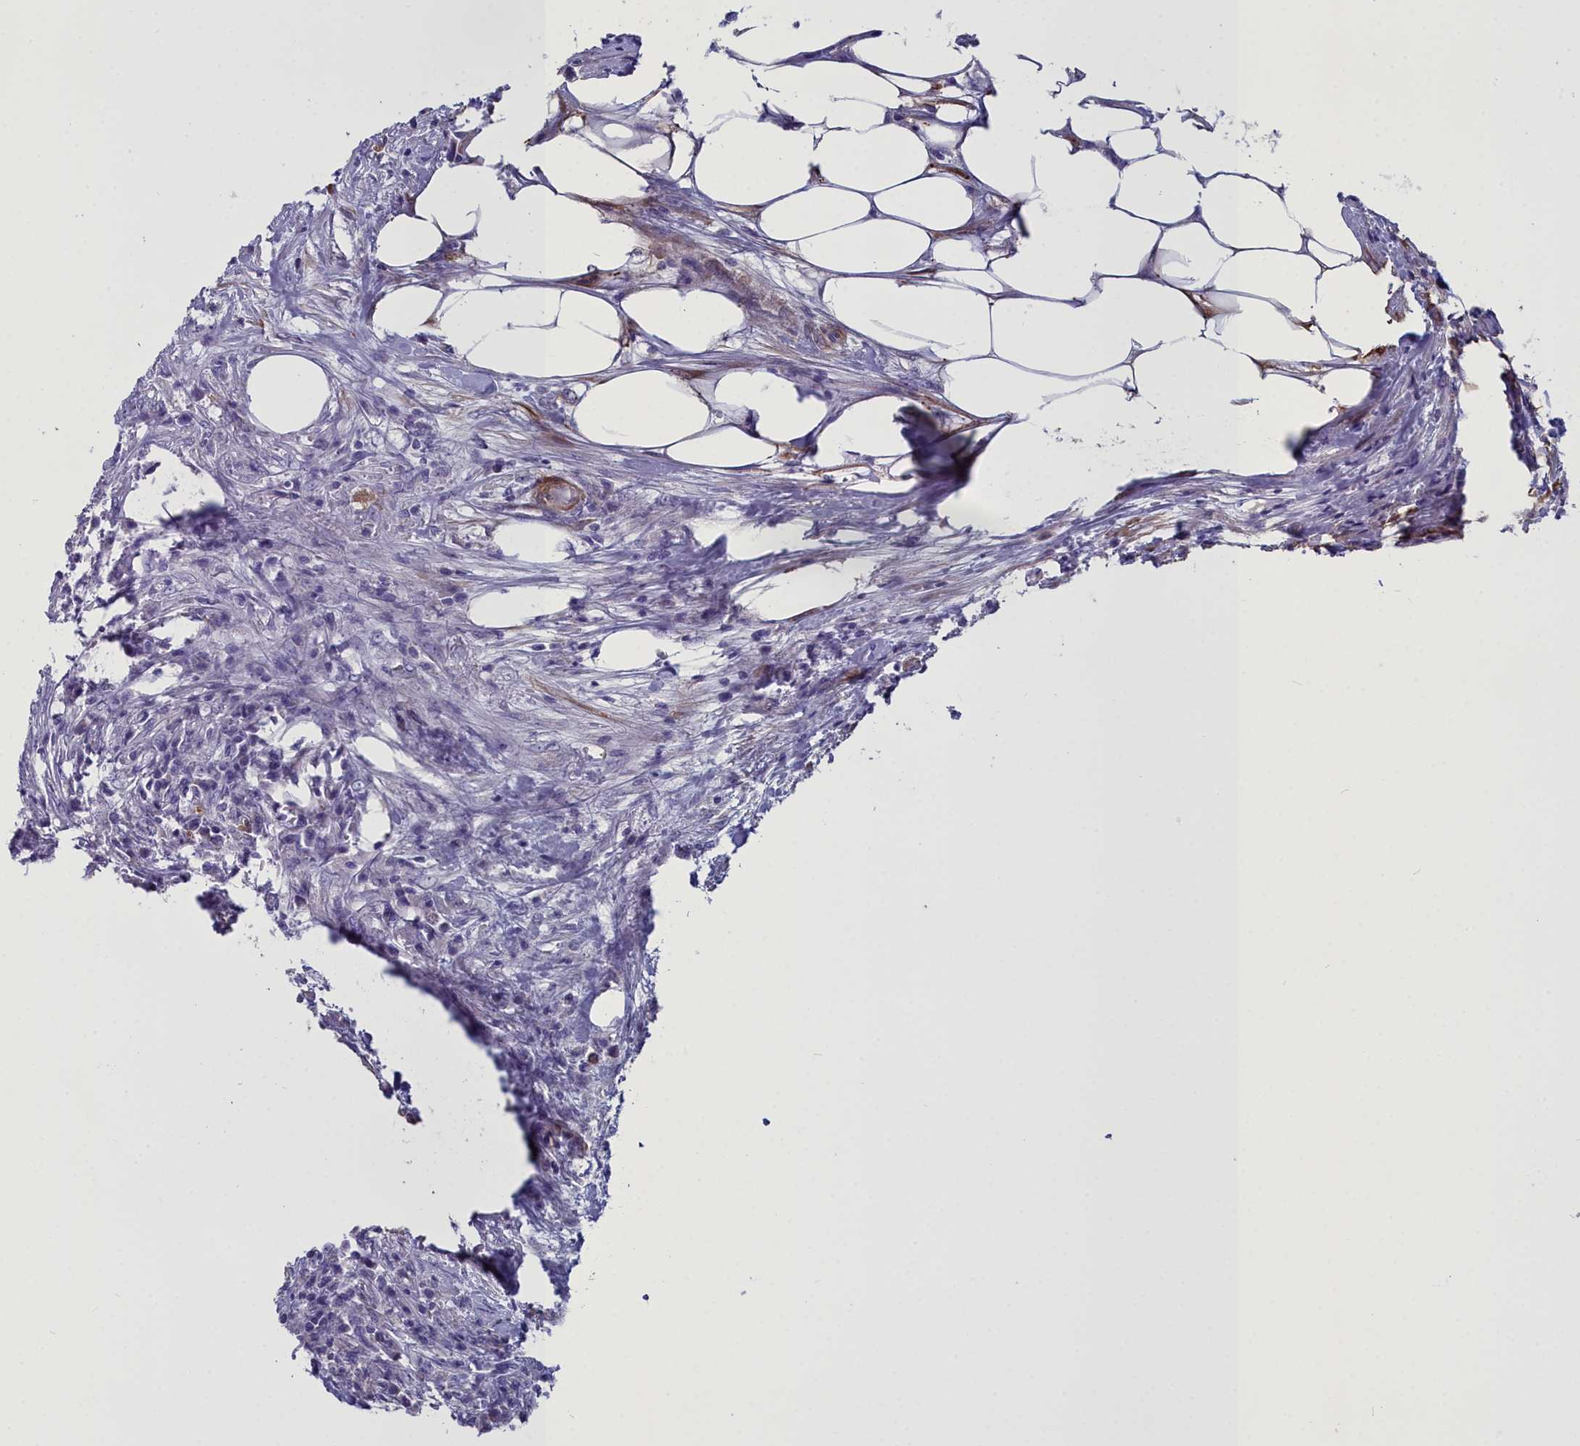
{"staining": {"intensity": "negative", "quantity": "none", "location": "none"}, "tissue": "colorectal cancer", "cell_type": "Tumor cells", "image_type": "cancer", "snomed": [{"axis": "morphology", "description": "Adenocarcinoma, NOS"}, {"axis": "topography", "description": "Colon"}], "caption": "Tumor cells show no significant protein expression in colorectal adenocarcinoma.", "gene": "PPP1R14A", "patient": {"sex": "male", "age": 71}}